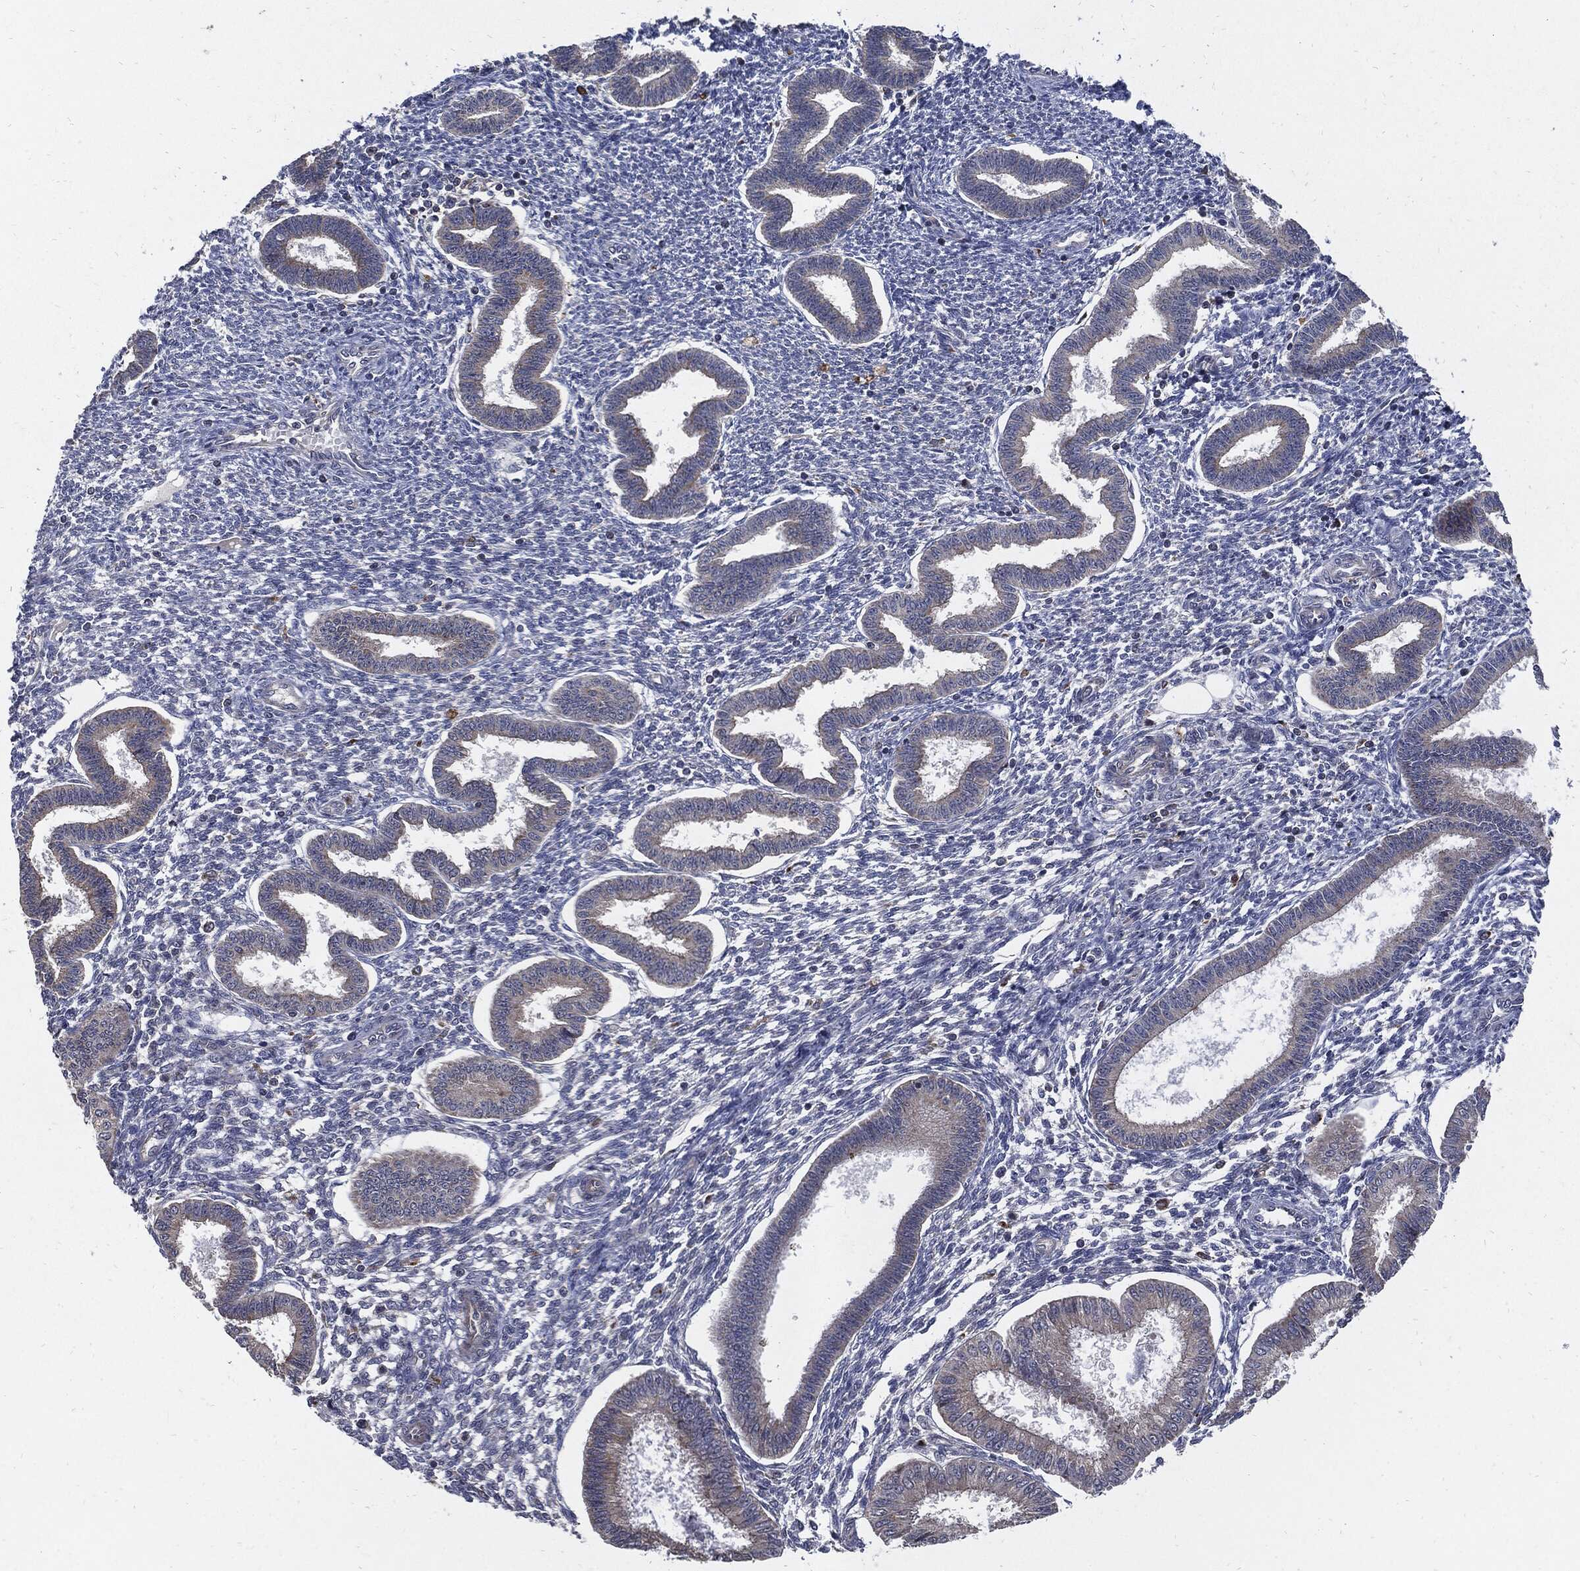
{"staining": {"intensity": "moderate", "quantity": "<25%", "location": "cytoplasmic/membranous"}, "tissue": "endometrium", "cell_type": "Cells in endometrial stroma", "image_type": "normal", "snomed": [{"axis": "morphology", "description": "Normal tissue, NOS"}, {"axis": "topography", "description": "Endometrium"}], "caption": "Cells in endometrial stroma reveal moderate cytoplasmic/membranous expression in about <25% of cells in normal endometrium.", "gene": "SLC31A2", "patient": {"sex": "female", "age": 43}}